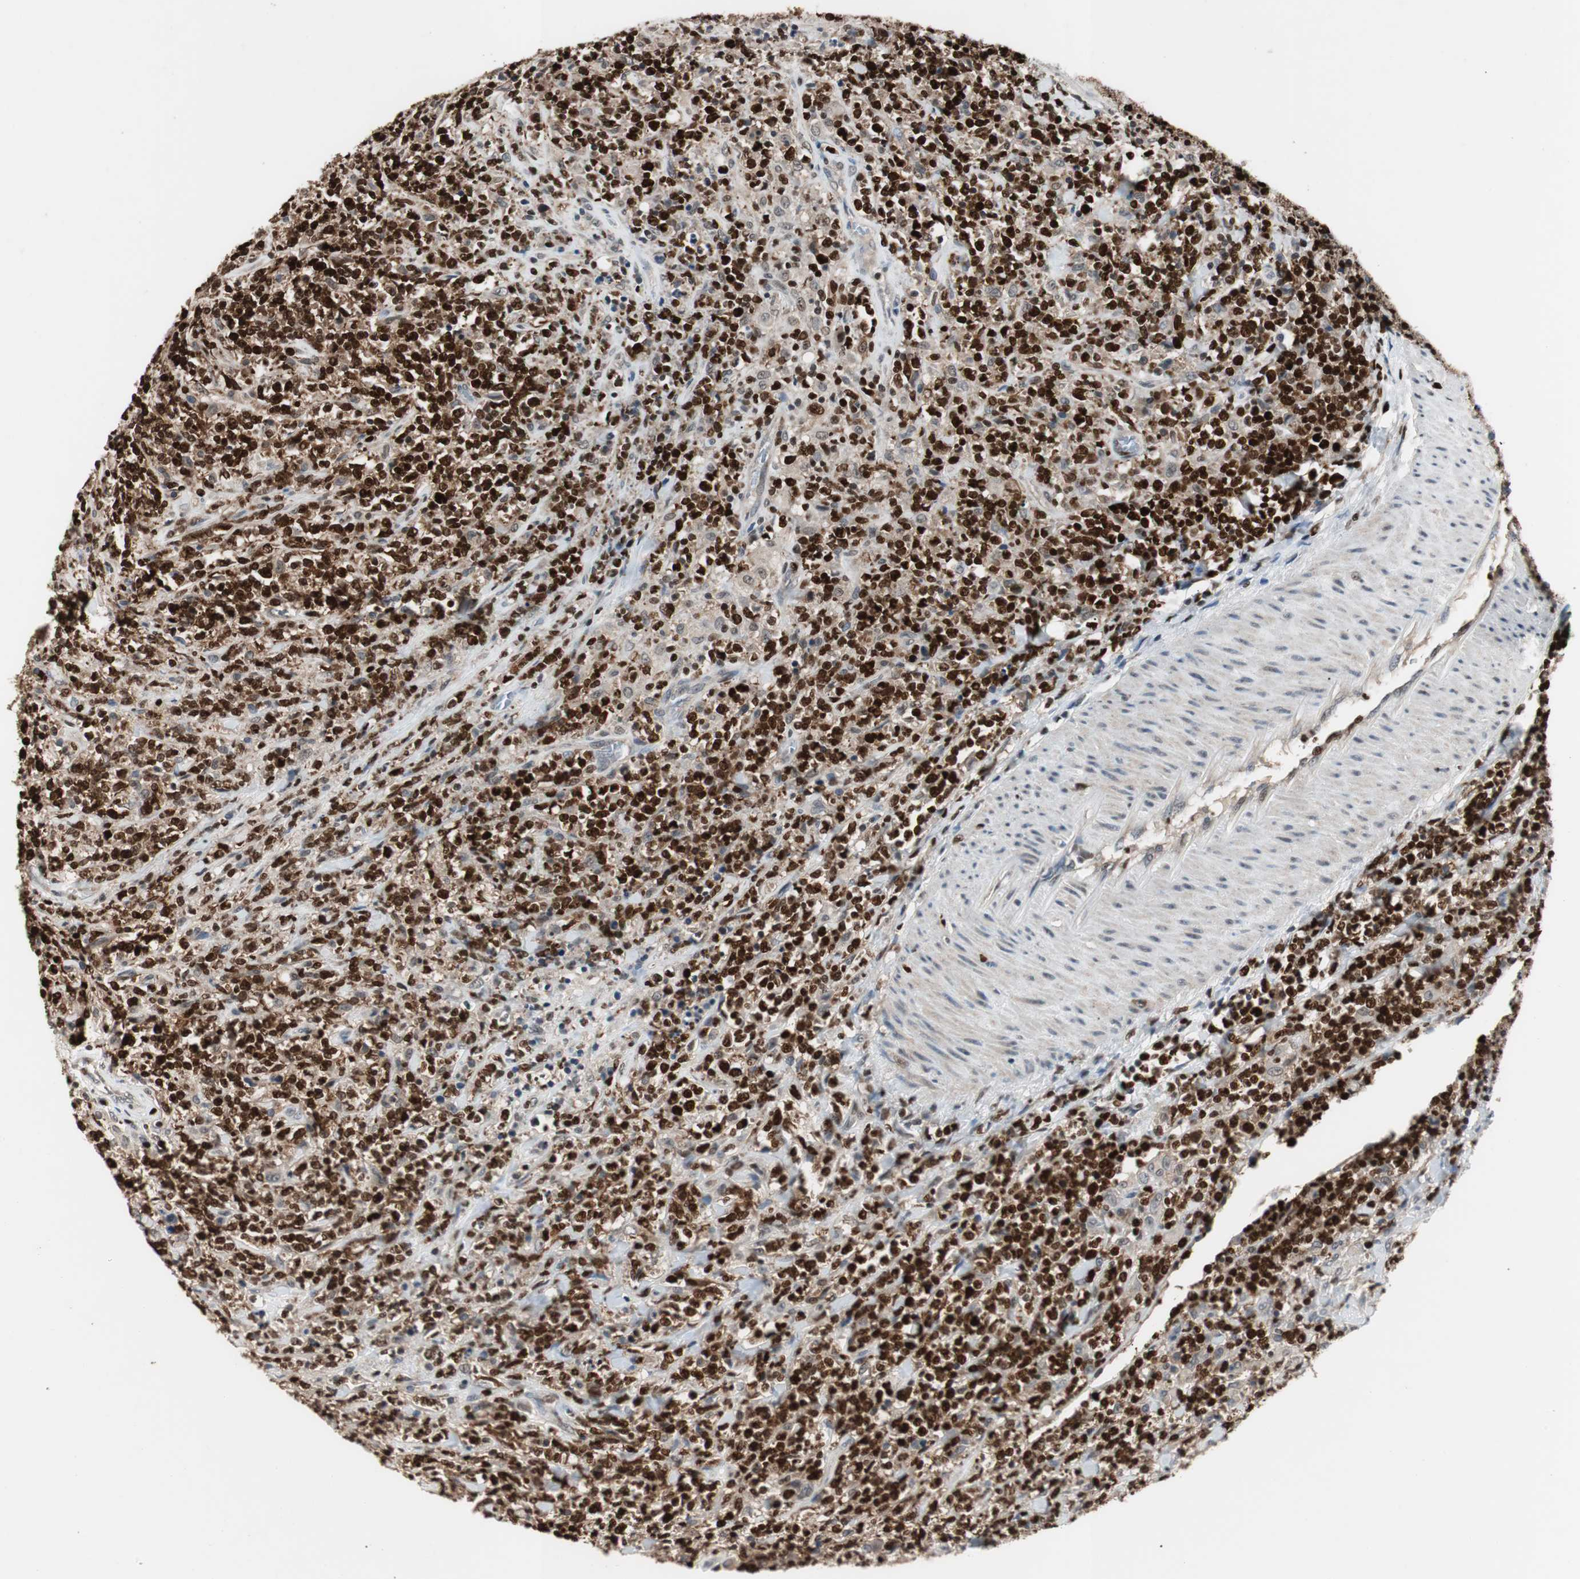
{"staining": {"intensity": "strong", "quantity": ">75%", "location": "nuclear"}, "tissue": "lymphoma", "cell_type": "Tumor cells", "image_type": "cancer", "snomed": [{"axis": "morphology", "description": "Malignant lymphoma, non-Hodgkin's type, High grade"}, {"axis": "topography", "description": "Soft tissue"}], "caption": "High-power microscopy captured an immunohistochemistry (IHC) image of malignant lymphoma, non-Hodgkin's type (high-grade), revealing strong nuclear expression in approximately >75% of tumor cells.", "gene": "FEN1", "patient": {"sex": "male", "age": 18}}